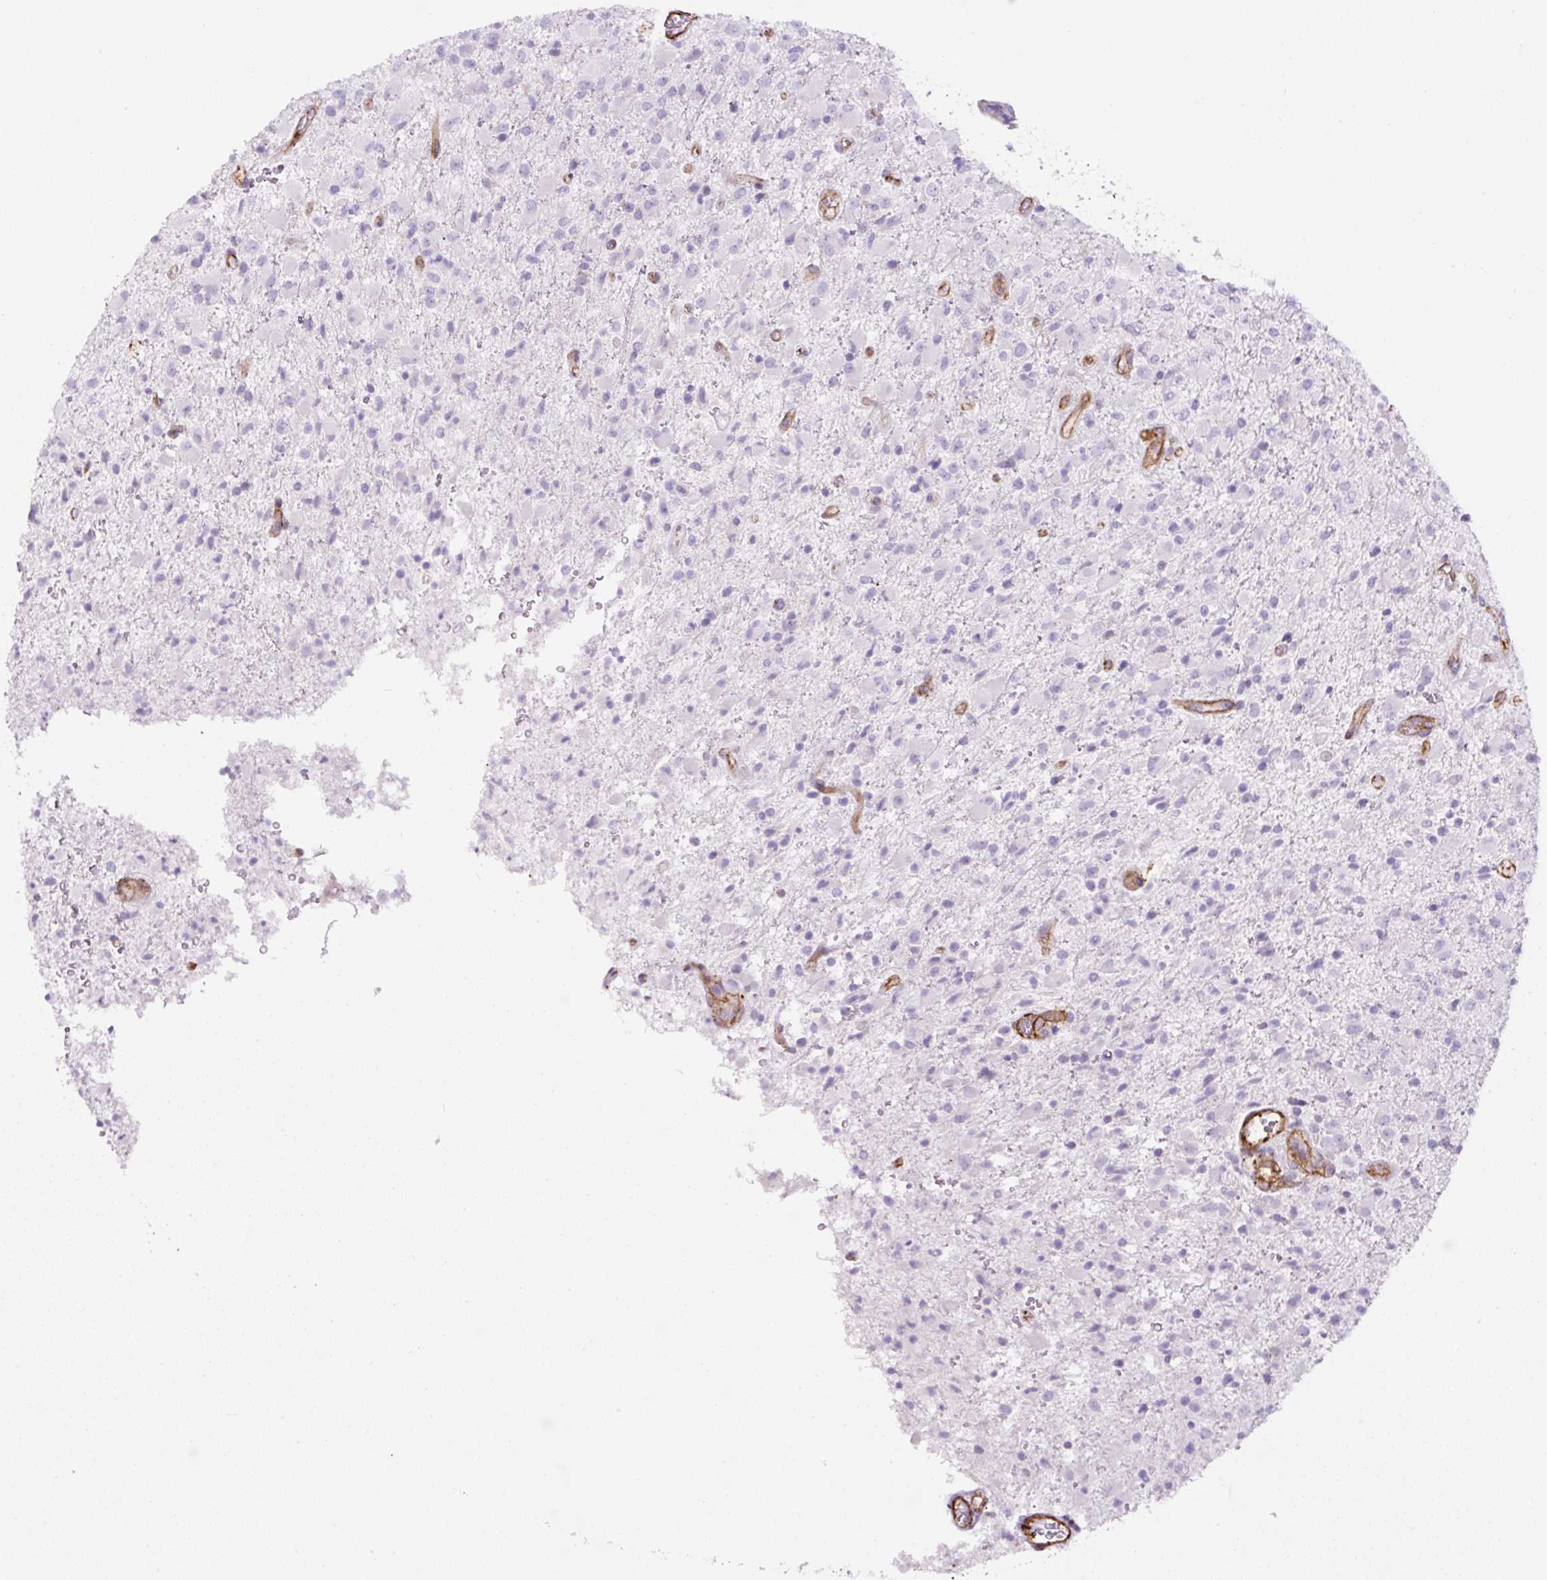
{"staining": {"intensity": "negative", "quantity": "none", "location": "none"}, "tissue": "glioma", "cell_type": "Tumor cells", "image_type": "cancer", "snomed": [{"axis": "morphology", "description": "Glioma, malignant, Low grade"}, {"axis": "topography", "description": "Brain"}], "caption": "Tumor cells show no significant protein expression in malignant low-grade glioma. (IHC, brightfield microscopy, high magnification).", "gene": "B3GALT5", "patient": {"sex": "male", "age": 65}}